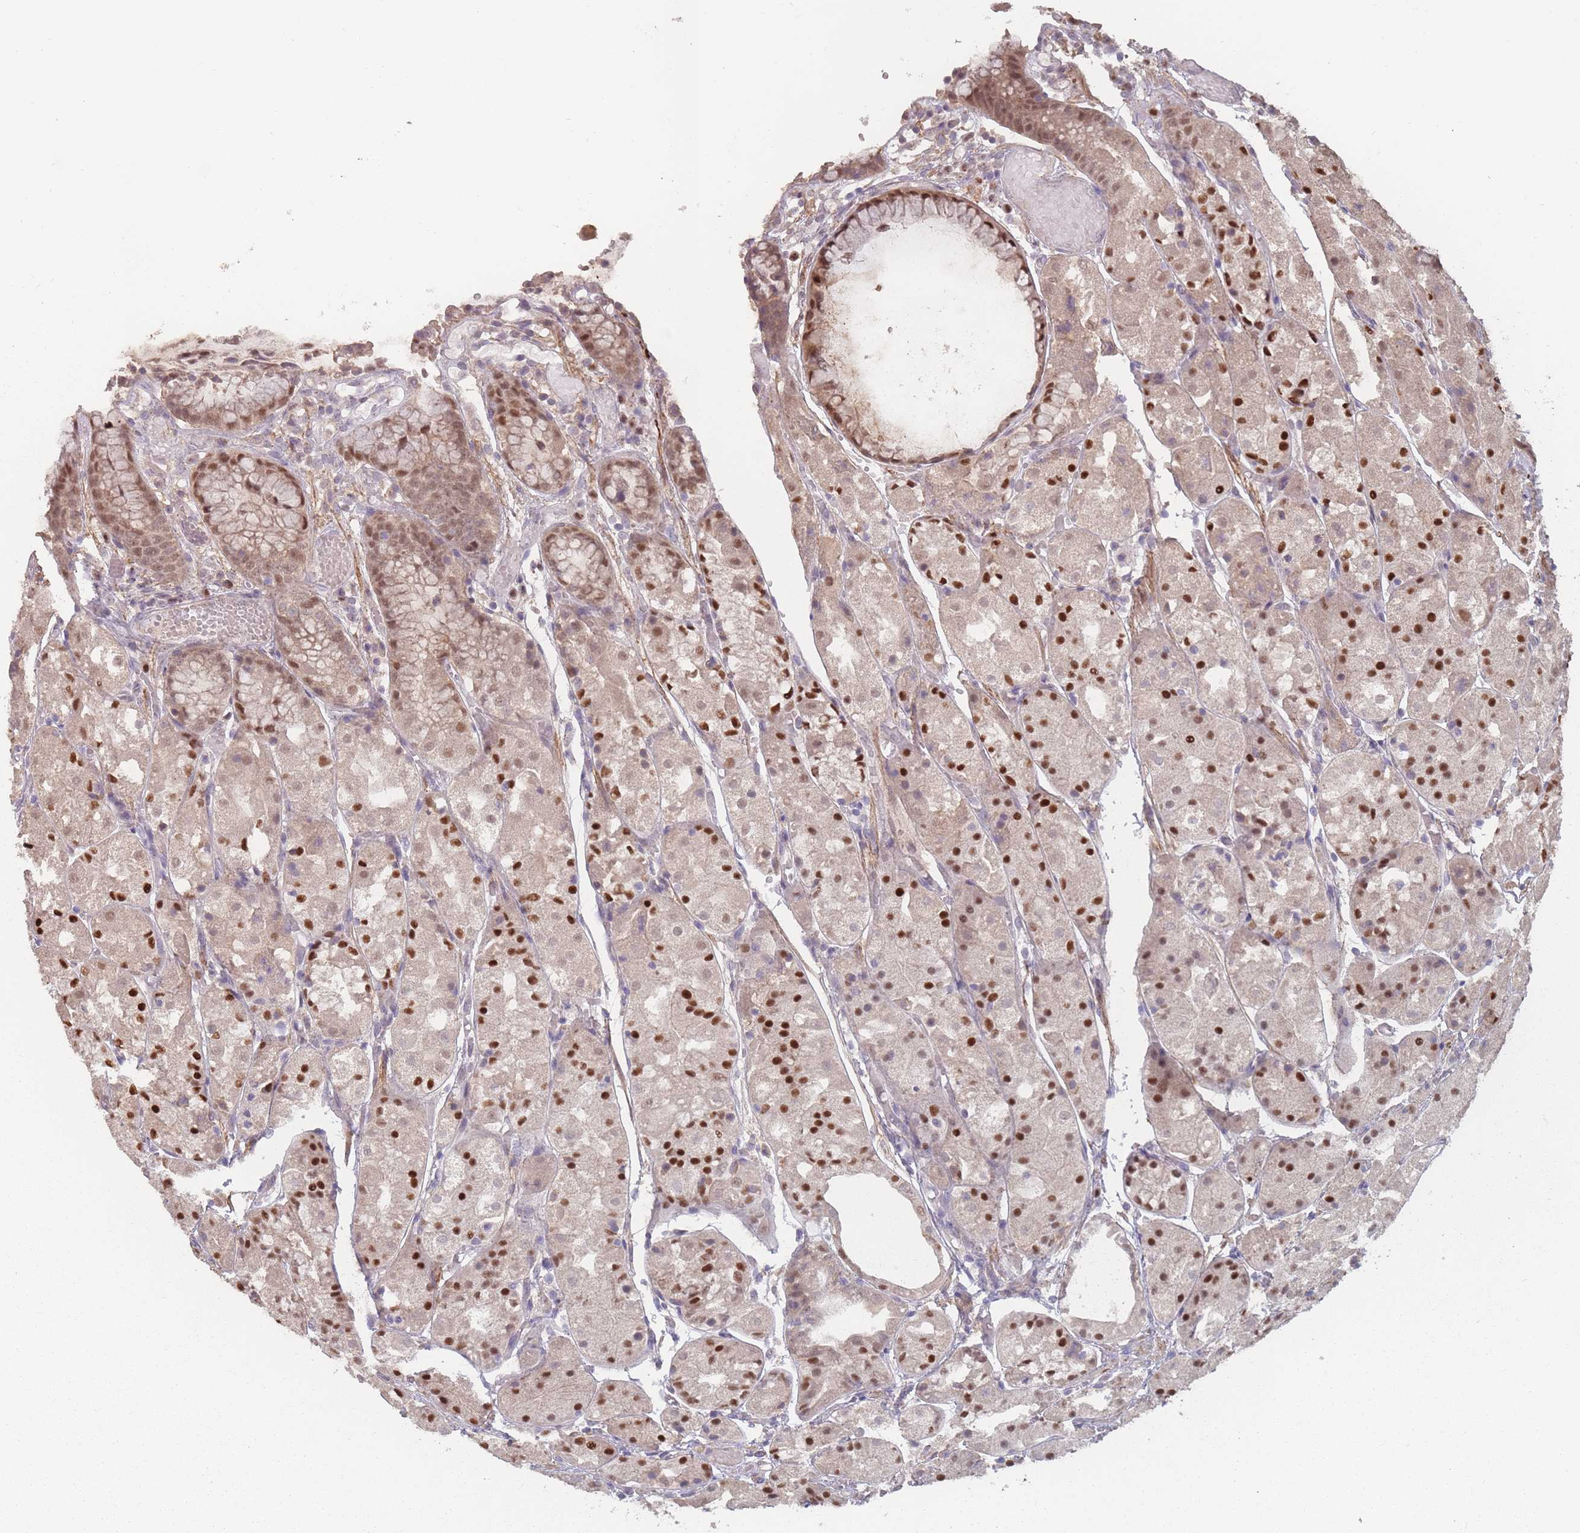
{"staining": {"intensity": "strong", "quantity": ">75%", "location": "cytoplasmic/membranous,nuclear"}, "tissue": "stomach", "cell_type": "Glandular cells", "image_type": "normal", "snomed": [{"axis": "morphology", "description": "Normal tissue, NOS"}, {"axis": "topography", "description": "Stomach, upper"}], "caption": "This micrograph demonstrates immunohistochemistry (IHC) staining of normal stomach, with high strong cytoplasmic/membranous,nuclear positivity in about >75% of glandular cells.", "gene": "ERCC6L", "patient": {"sex": "male", "age": 72}}